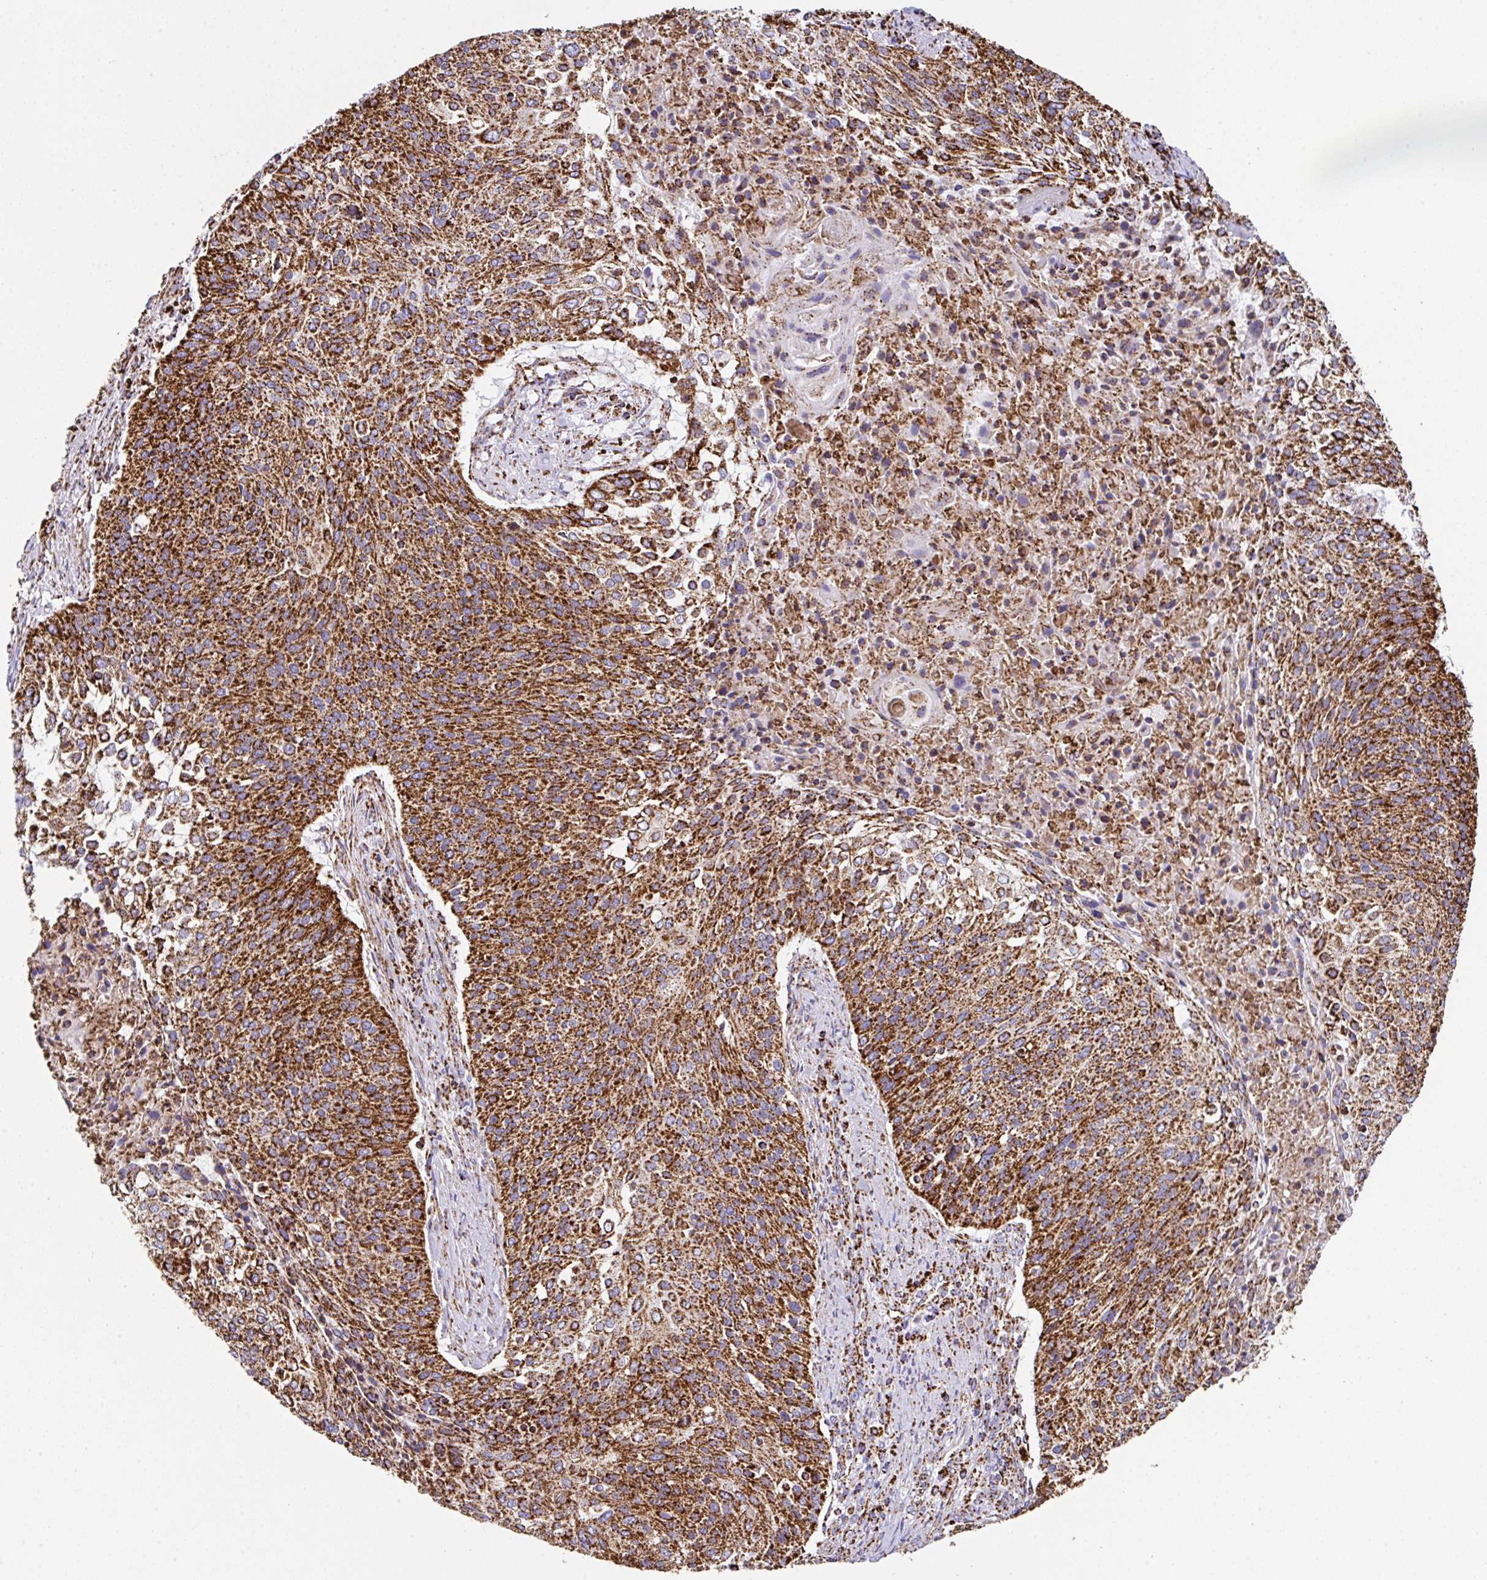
{"staining": {"intensity": "strong", "quantity": ">75%", "location": "cytoplasmic/membranous"}, "tissue": "cervical cancer", "cell_type": "Tumor cells", "image_type": "cancer", "snomed": [{"axis": "morphology", "description": "Squamous cell carcinoma, NOS"}, {"axis": "topography", "description": "Cervix"}], "caption": "Immunohistochemistry (IHC) photomicrograph of neoplastic tissue: human squamous cell carcinoma (cervical) stained using IHC demonstrates high levels of strong protein expression localized specifically in the cytoplasmic/membranous of tumor cells, appearing as a cytoplasmic/membranous brown color.", "gene": "ANKRD33B", "patient": {"sex": "female", "age": 31}}